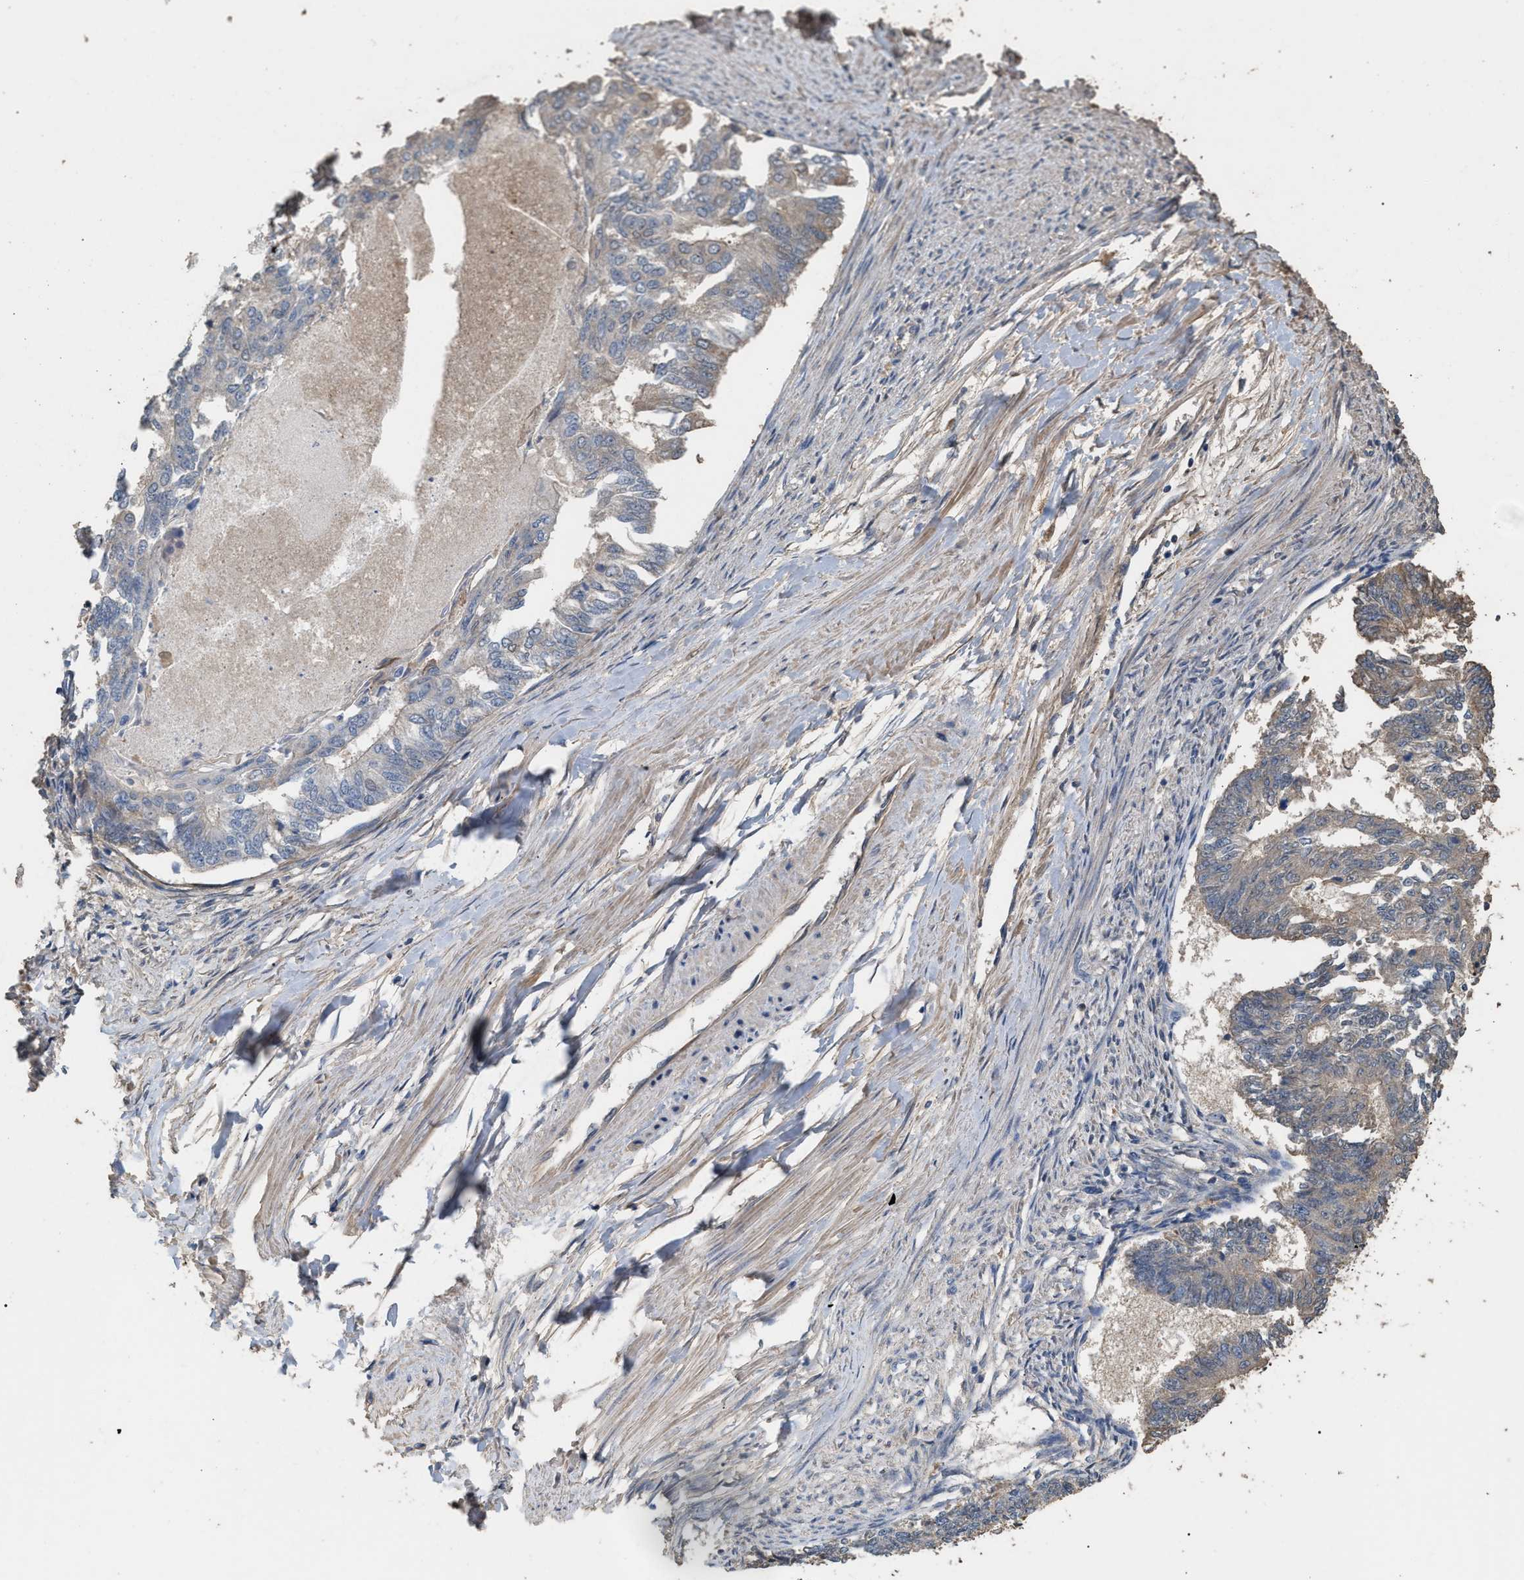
{"staining": {"intensity": "weak", "quantity": "<25%", "location": "cytoplasmic/membranous"}, "tissue": "endometrial cancer", "cell_type": "Tumor cells", "image_type": "cancer", "snomed": [{"axis": "morphology", "description": "Adenocarcinoma, NOS"}, {"axis": "topography", "description": "Endometrium"}], "caption": "High power microscopy image of an immunohistochemistry image of adenocarcinoma (endometrial), revealing no significant positivity in tumor cells. (DAB (3,3'-diaminobenzidine) immunohistochemistry (IHC) with hematoxylin counter stain).", "gene": "HTRA3", "patient": {"sex": "female", "age": 32}}